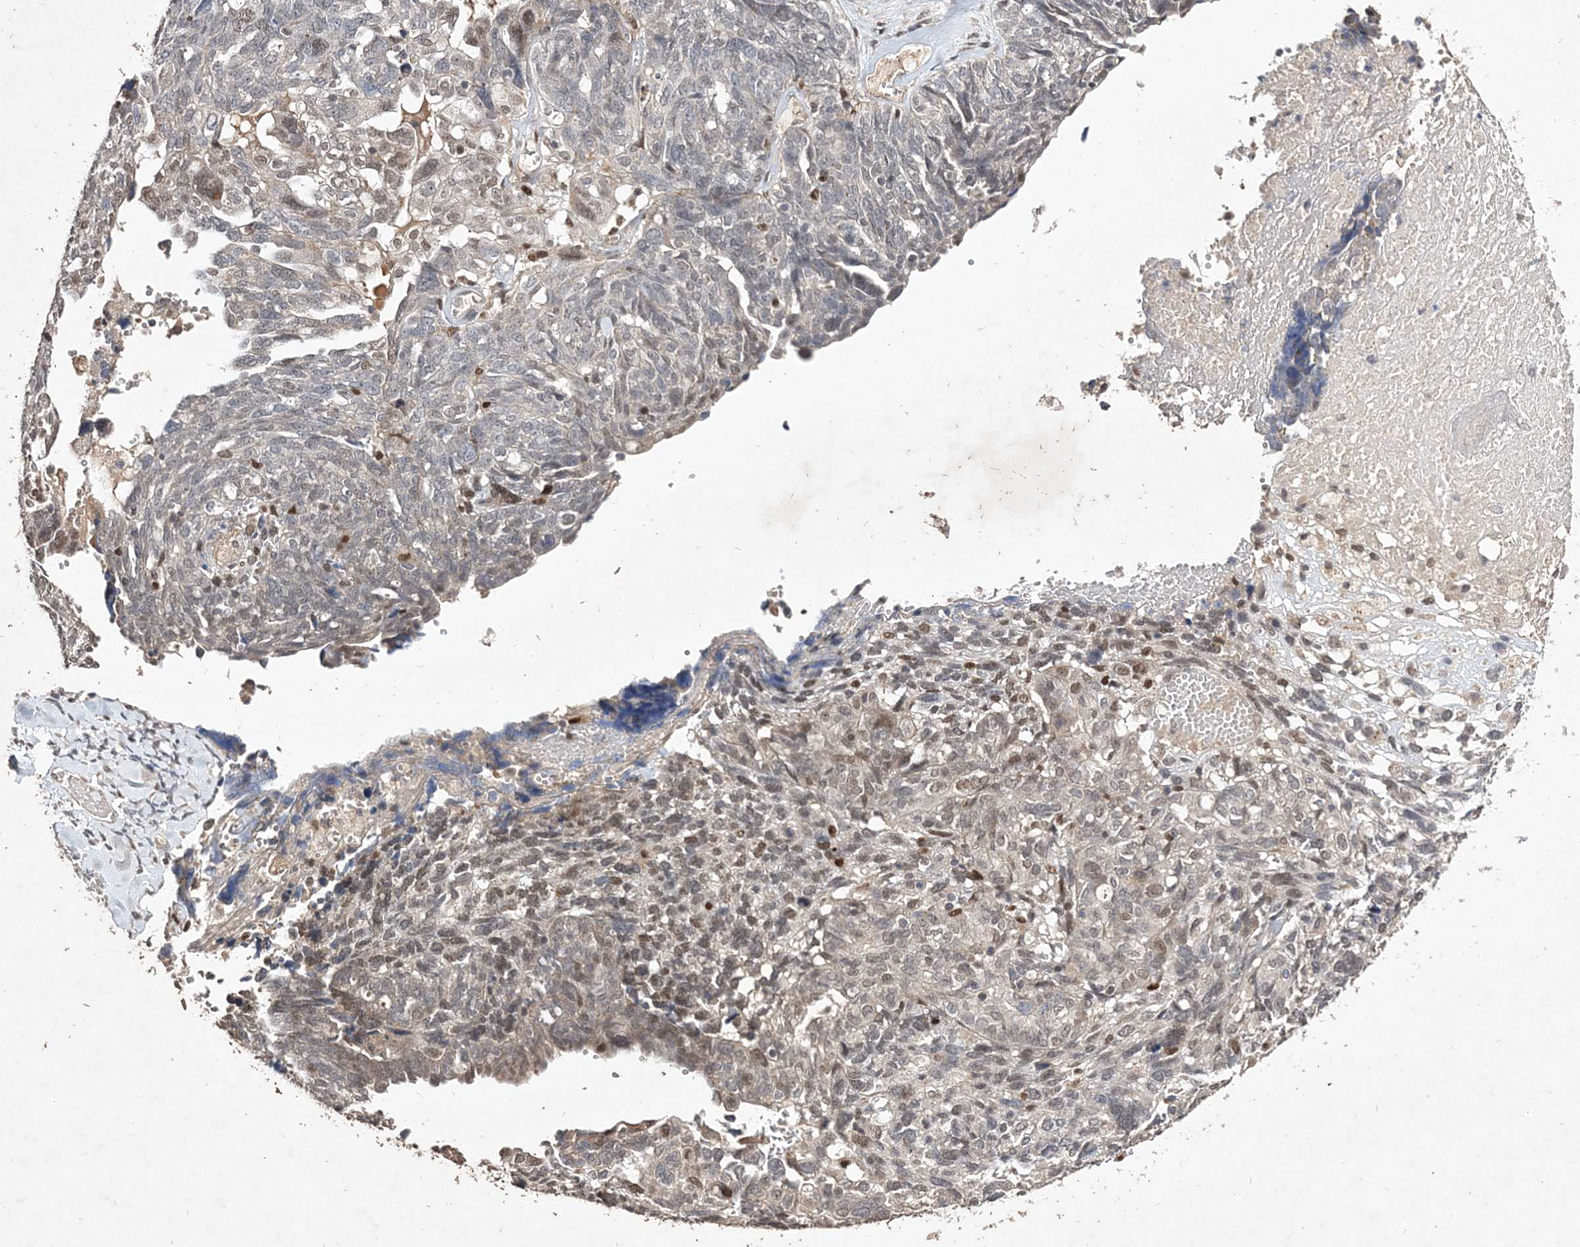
{"staining": {"intensity": "moderate", "quantity": "<25%", "location": "nuclear"}, "tissue": "ovarian cancer", "cell_type": "Tumor cells", "image_type": "cancer", "snomed": [{"axis": "morphology", "description": "Cystadenocarcinoma, serous, NOS"}, {"axis": "topography", "description": "Ovary"}], "caption": "IHC photomicrograph of human serous cystadenocarcinoma (ovarian) stained for a protein (brown), which reveals low levels of moderate nuclear staining in approximately <25% of tumor cells.", "gene": "C3orf38", "patient": {"sex": "female", "age": 79}}